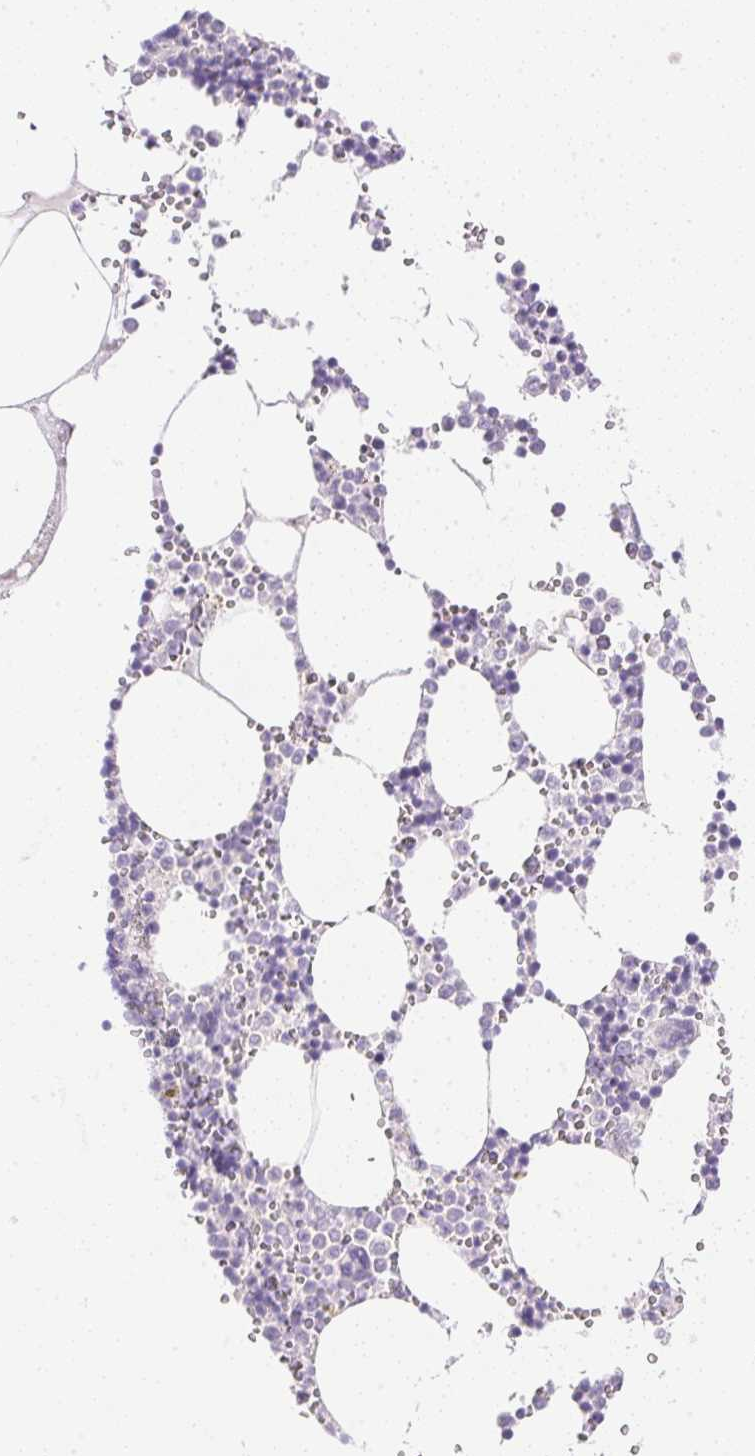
{"staining": {"intensity": "negative", "quantity": "none", "location": "none"}, "tissue": "bone marrow", "cell_type": "Hematopoietic cells", "image_type": "normal", "snomed": [{"axis": "morphology", "description": "Normal tissue, NOS"}, {"axis": "topography", "description": "Bone marrow"}], "caption": "The immunohistochemistry image has no significant expression in hematopoietic cells of bone marrow. (DAB (3,3'-diaminobenzidine) immunohistochemistry (IHC) visualized using brightfield microscopy, high magnification).", "gene": "CTRL", "patient": {"sex": "male", "age": 54}}